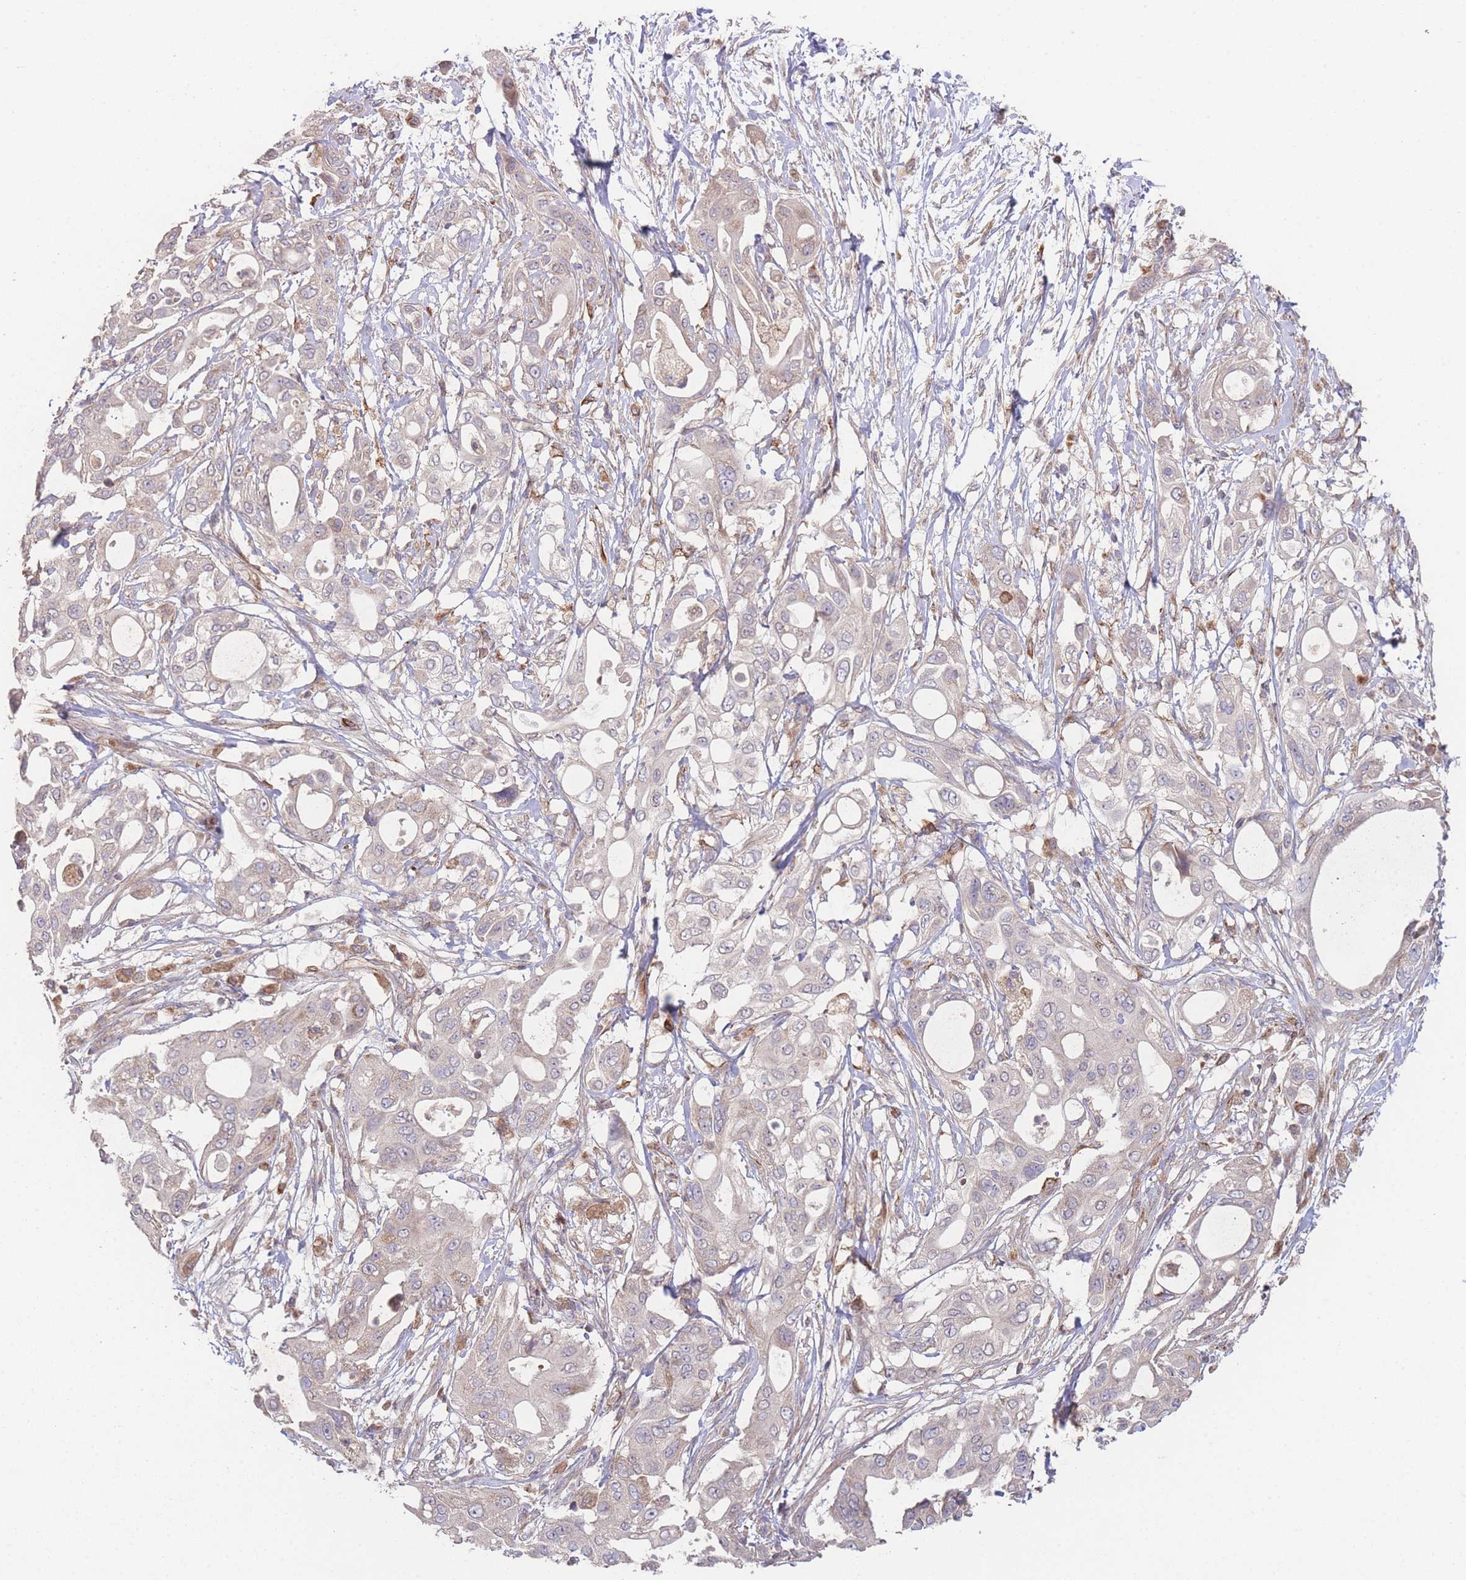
{"staining": {"intensity": "negative", "quantity": "none", "location": "none"}, "tissue": "pancreatic cancer", "cell_type": "Tumor cells", "image_type": "cancer", "snomed": [{"axis": "morphology", "description": "Adenocarcinoma, NOS"}, {"axis": "topography", "description": "Pancreas"}], "caption": "The micrograph exhibits no significant staining in tumor cells of pancreatic cancer.", "gene": "PXMP4", "patient": {"sex": "male", "age": 68}}